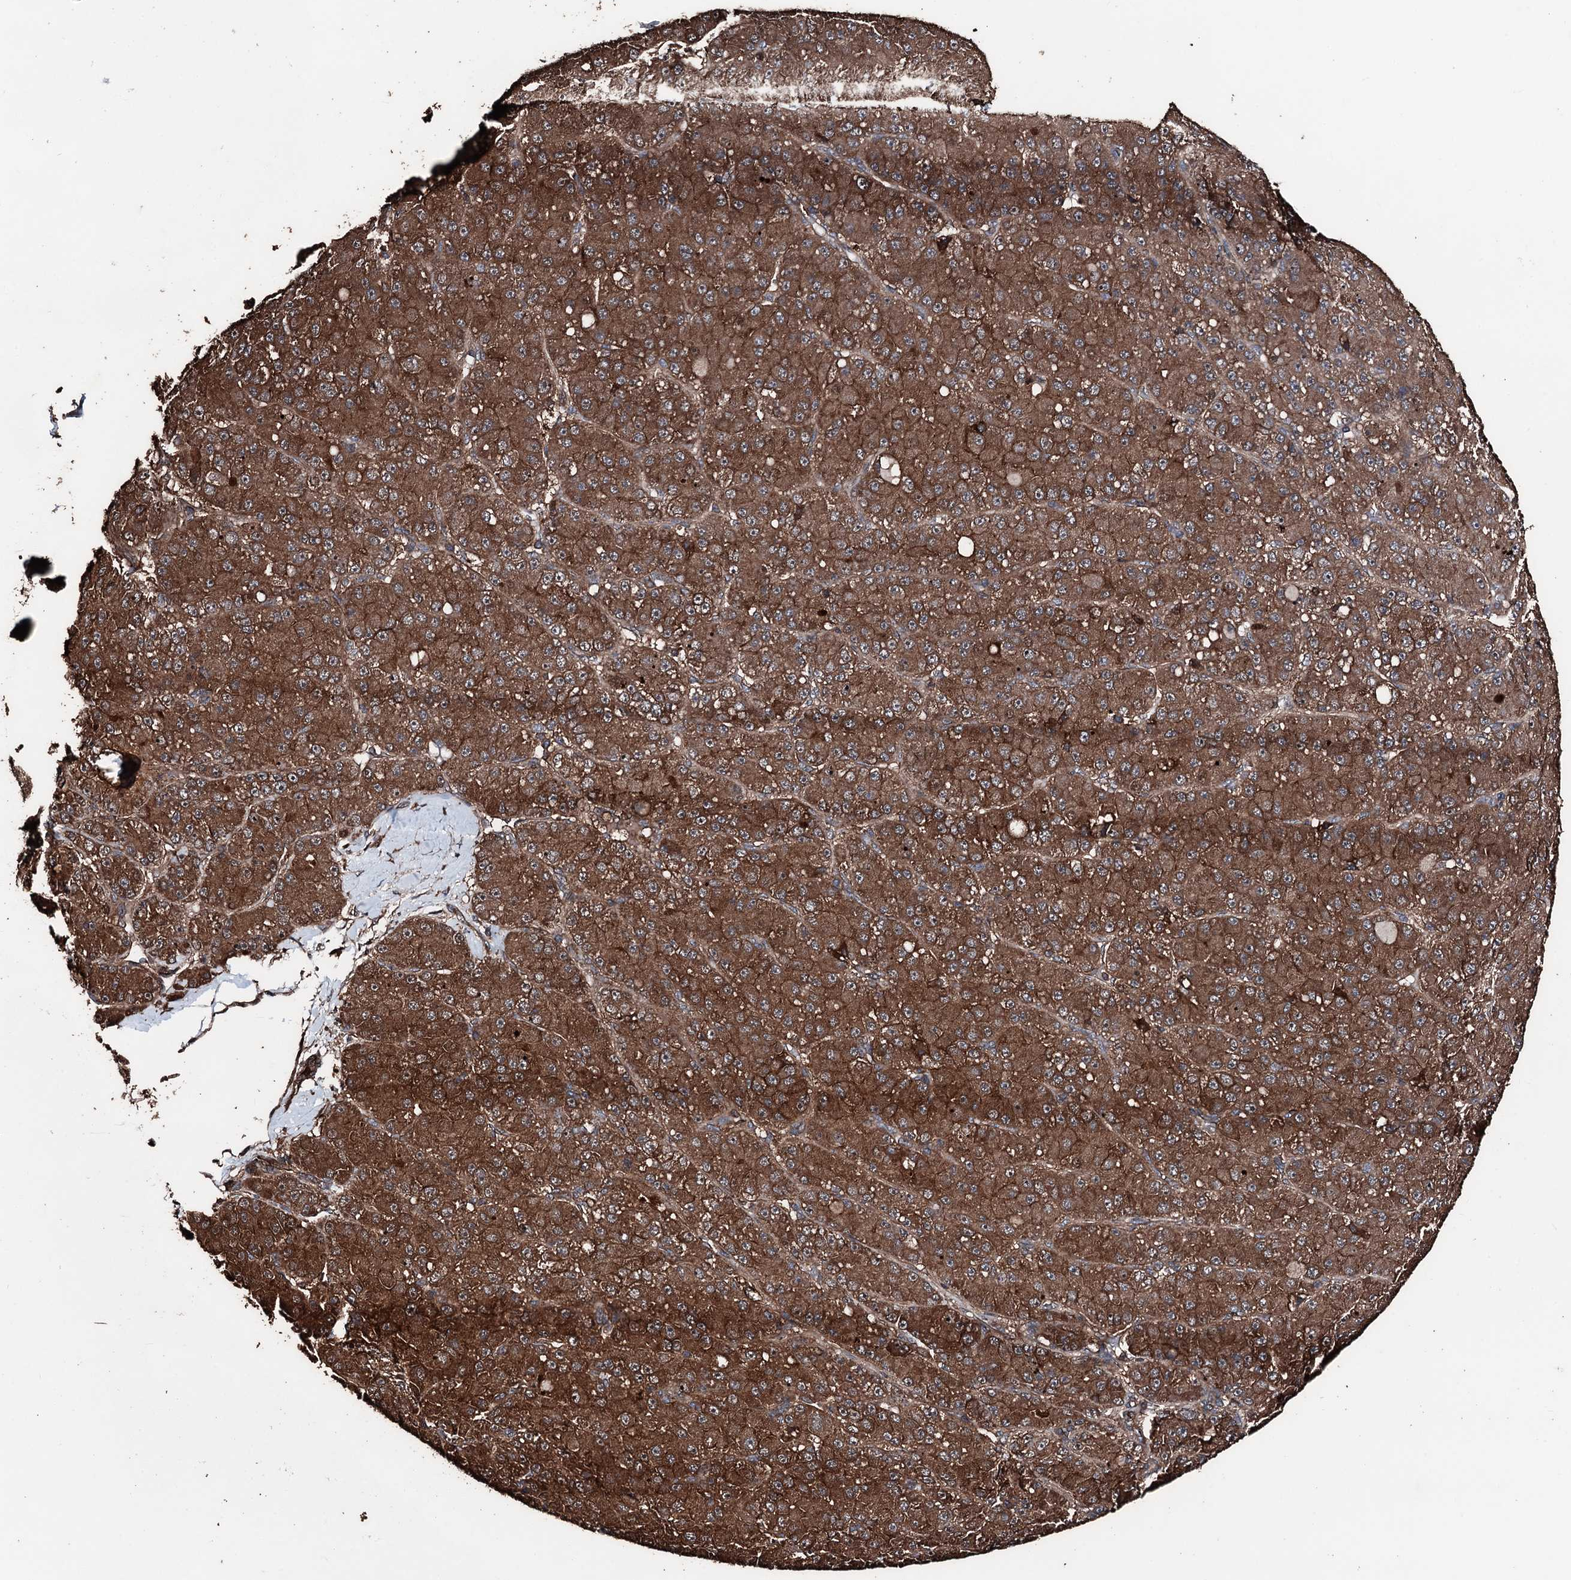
{"staining": {"intensity": "strong", "quantity": ">75%", "location": "cytoplasmic/membranous"}, "tissue": "liver cancer", "cell_type": "Tumor cells", "image_type": "cancer", "snomed": [{"axis": "morphology", "description": "Carcinoma, Hepatocellular, NOS"}, {"axis": "topography", "description": "Liver"}], "caption": "Tumor cells demonstrate high levels of strong cytoplasmic/membranous expression in approximately >75% of cells in liver cancer.", "gene": "KIF18A", "patient": {"sex": "male", "age": 67}}